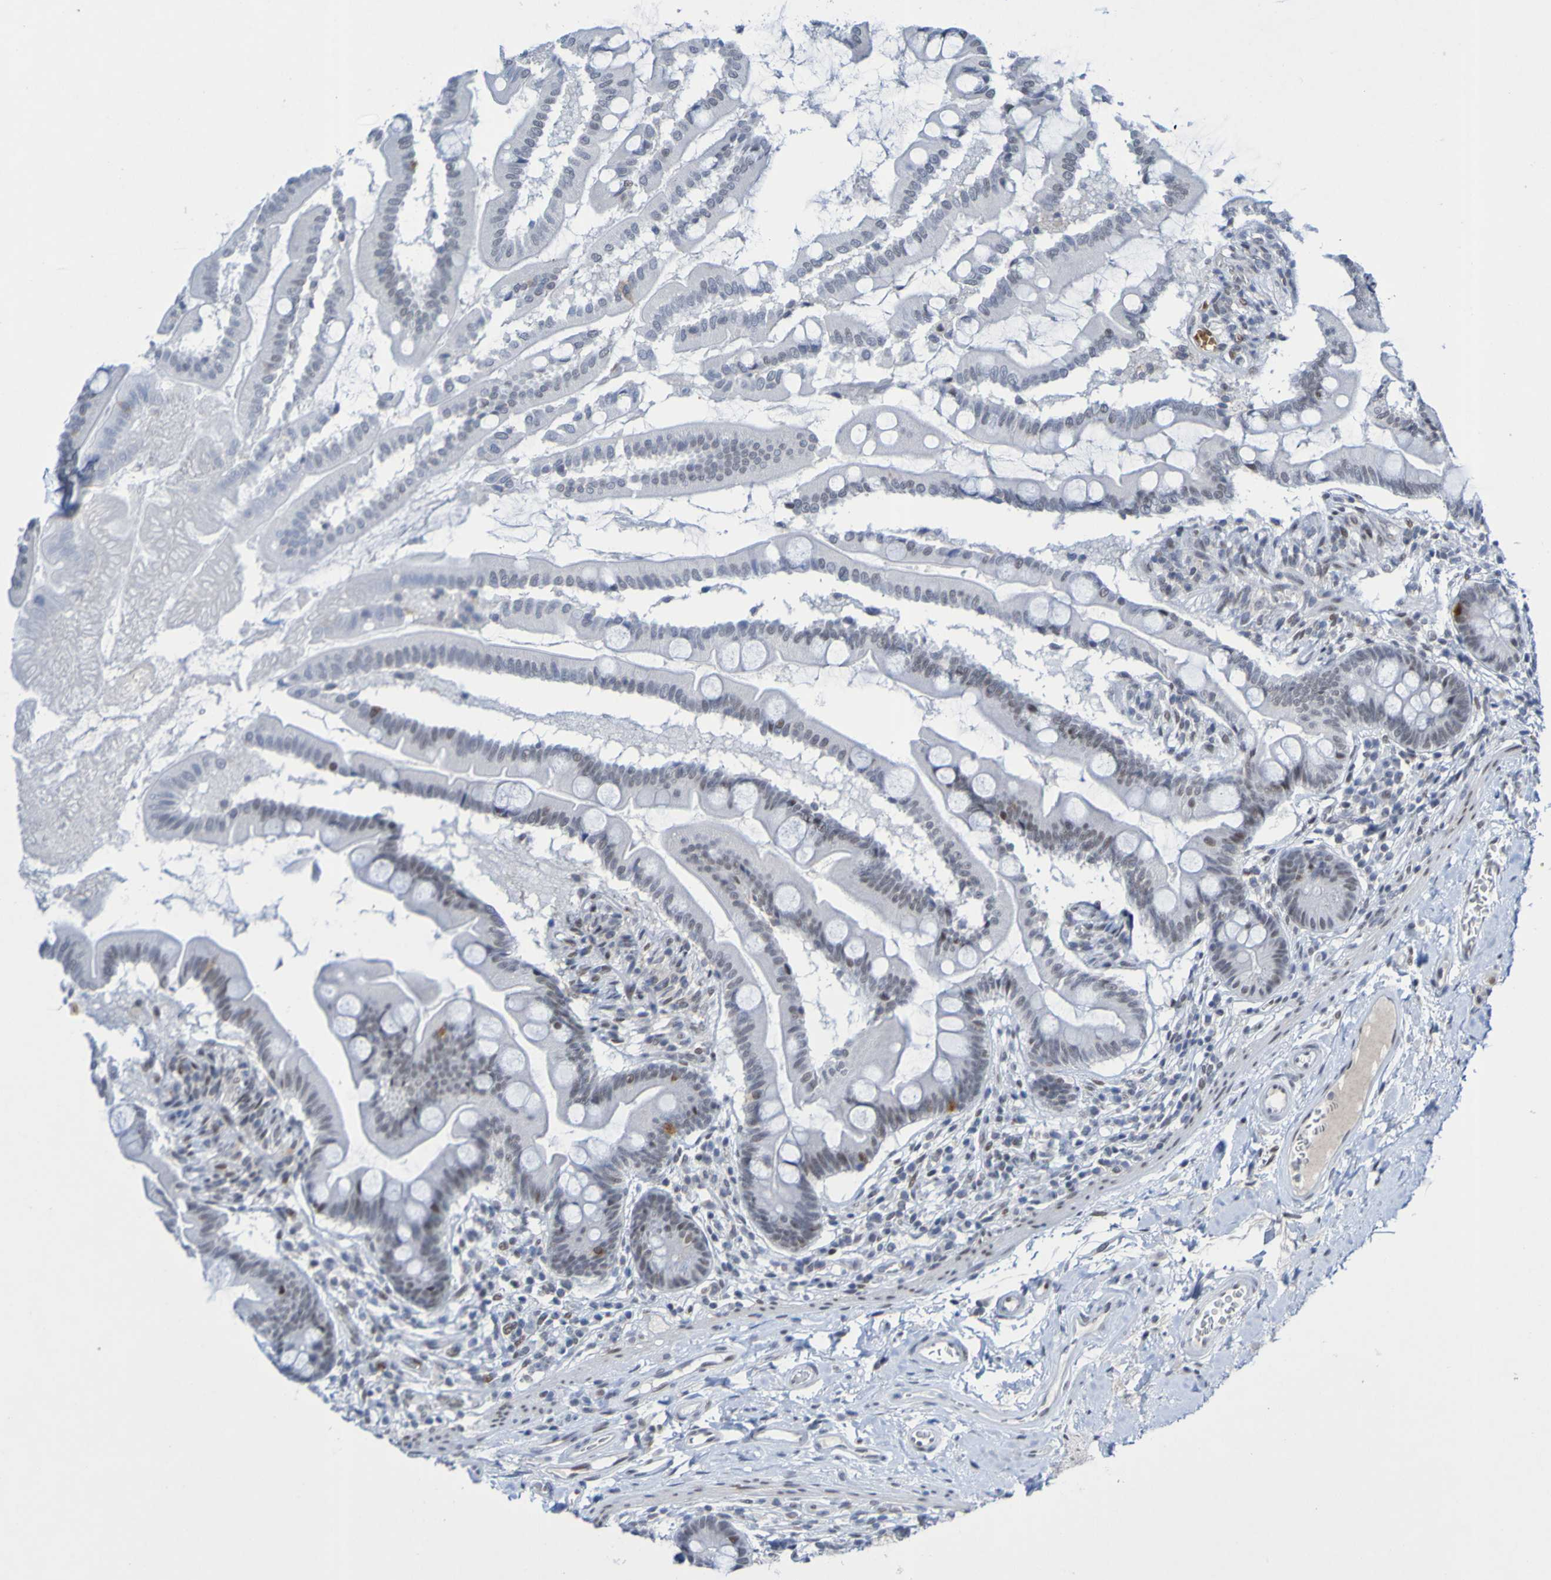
{"staining": {"intensity": "moderate", "quantity": "<25%", "location": "nuclear"}, "tissue": "small intestine", "cell_type": "Glandular cells", "image_type": "normal", "snomed": [{"axis": "morphology", "description": "Normal tissue, NOS"}, {"axis": "topography", "description": "Small intestine"}], "caption": "Brown immunohistochemical staining in unremarkable human small intestine exhibits moderate nuclear positivity in approximately <25% of glandular cells. Immunohistochemistry stains the protein in brown and the nuclei are stained blue.", "gene": "PCGF1", "patient": {"sex": "female", "age": 56}}